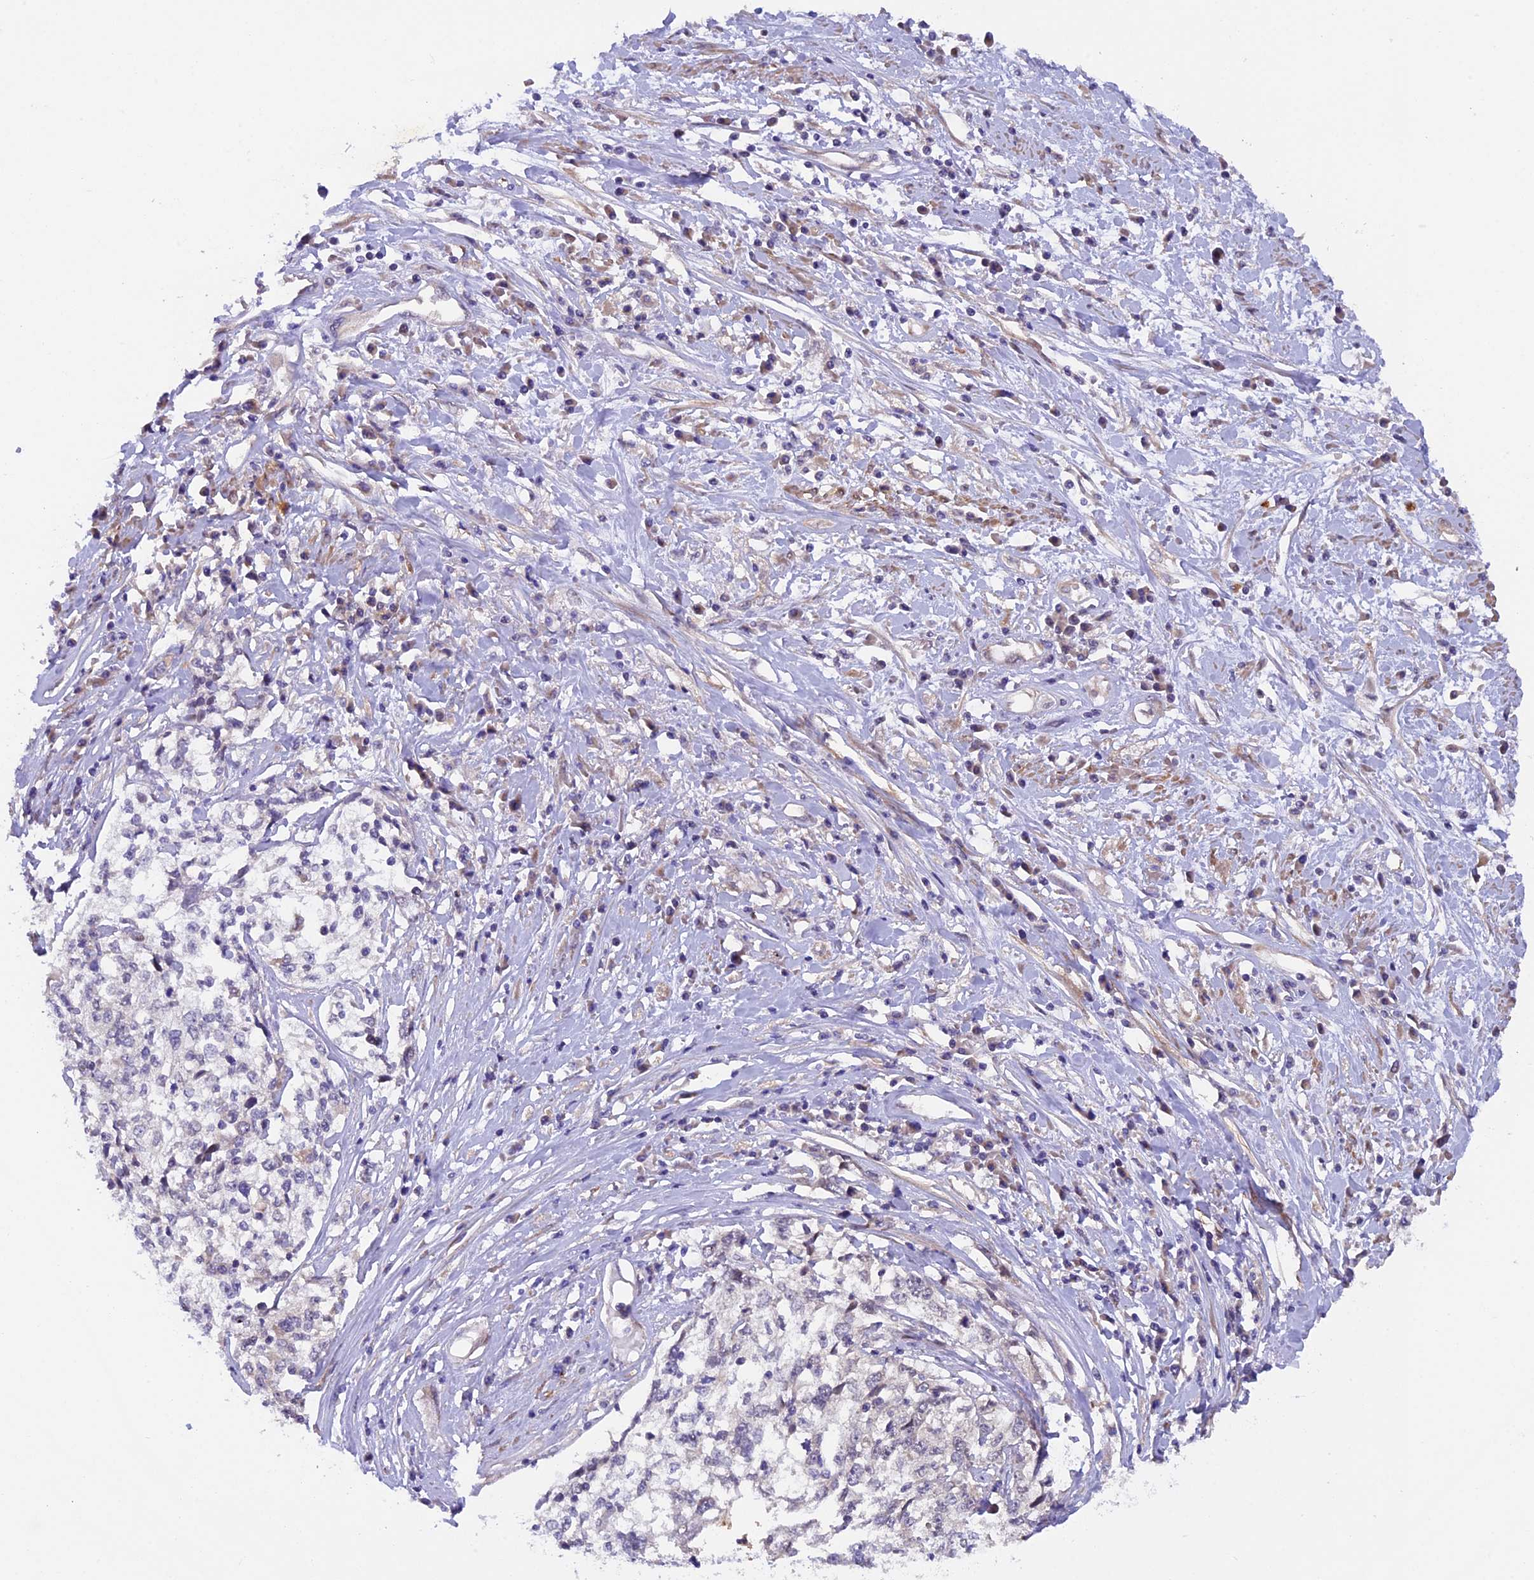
{"staining": {"intensity": "negative", "quantity": "none", "location": "none"}, "tissue": "cervical cancer", "cell_type": "Tumor cells", "image_type": "cancer", "snomed": [{"axis": "morphology", "description": "Squamous cell carcinoma, NOS"}, {"axis": "topography", "description": "Cervix"}], "caption": "Image shows no significant protein staining in tumor cells of cervical squamous cell carcinoma.", "gene": "CCDC9B", "patient": {"sex": "female", "age": 57}}